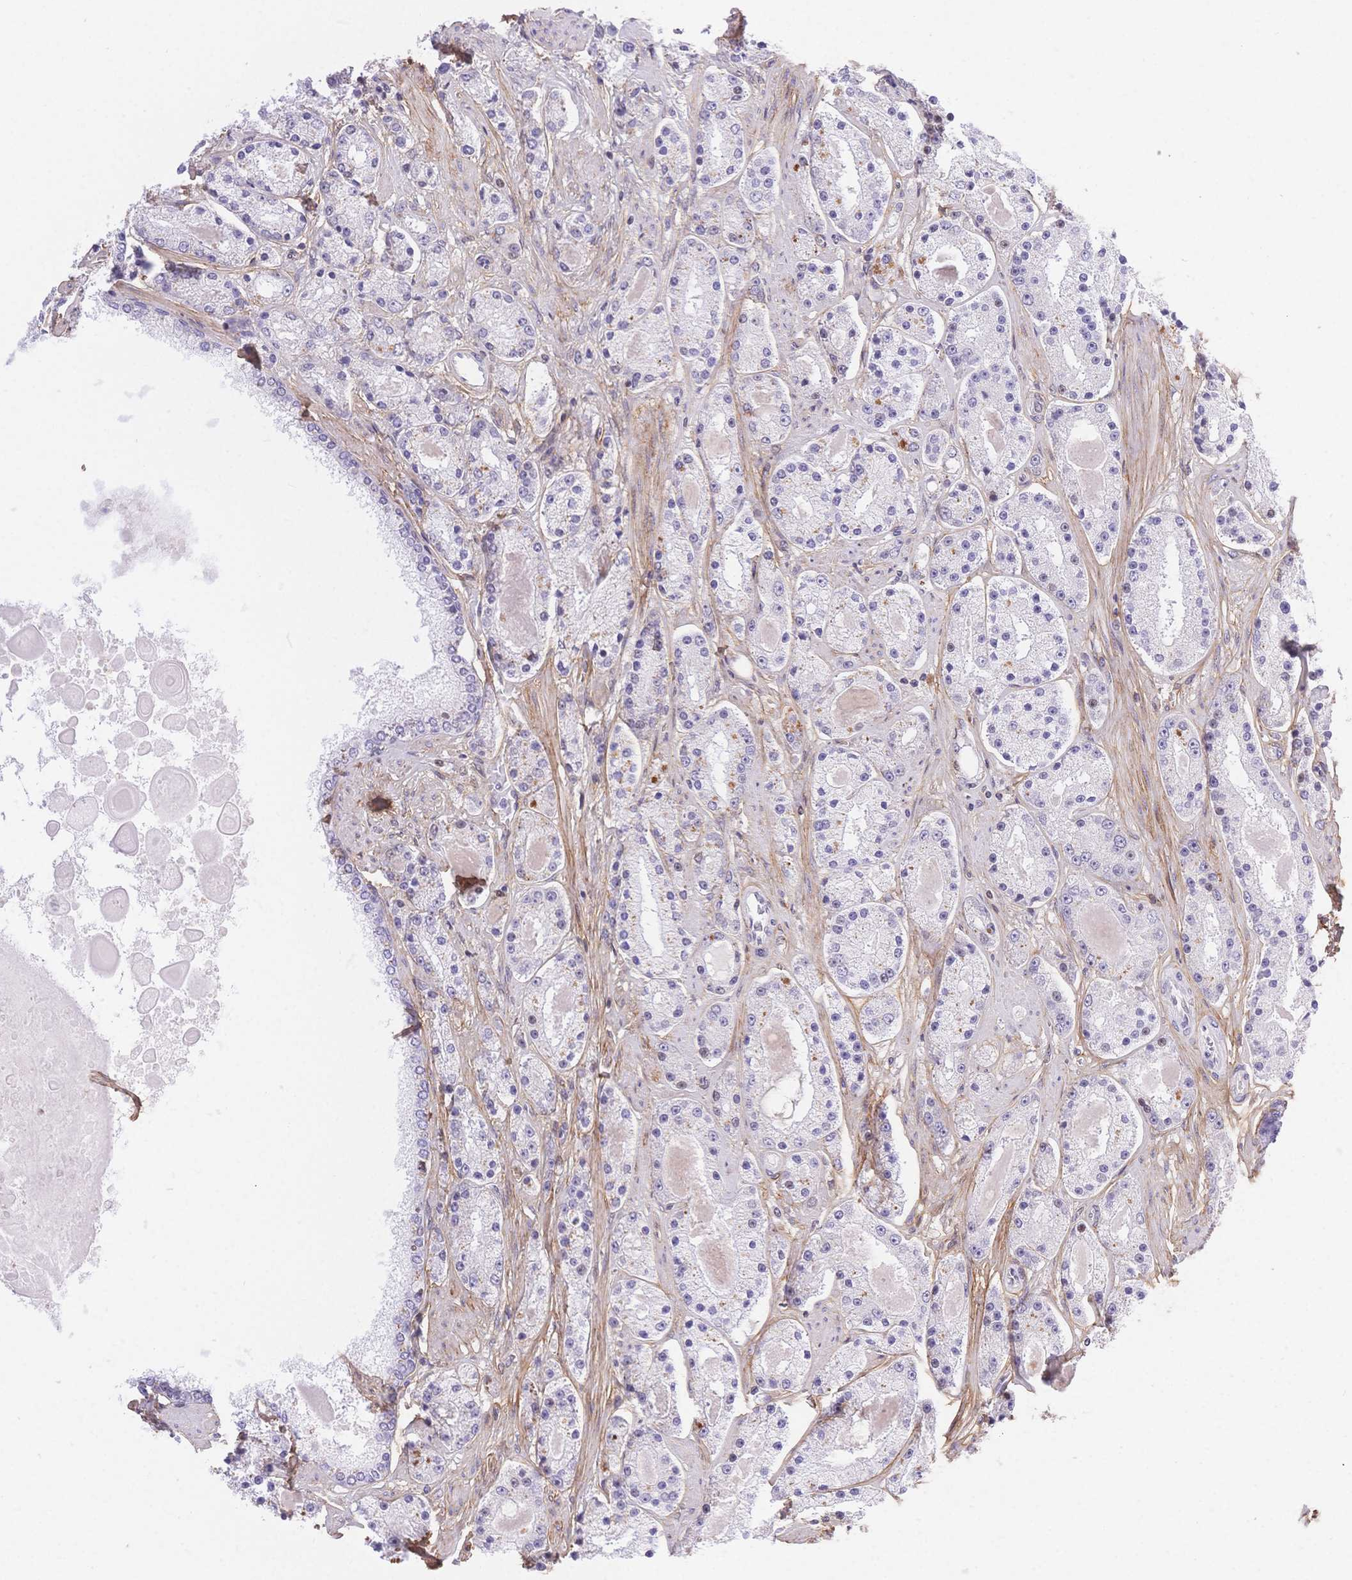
{"staining": {"intensity": "negative", "quantity": "none", "location": "none"}, "tissue": "prostate cancer", "cell_type": "Tumor cells", "image_type": "cancer", "snomed": [{"axis": "morphology", "description": "Adenocarcinoma, High grade"}, {"axis": "topography", "description": "Prostate"}], "caption": "The photomicrograph exhibits no staining of tumor cells in prostate high-grade adenocarcinoma.", "gene": "PDZD2", "patient": {"sex": "male", "age": 67}}